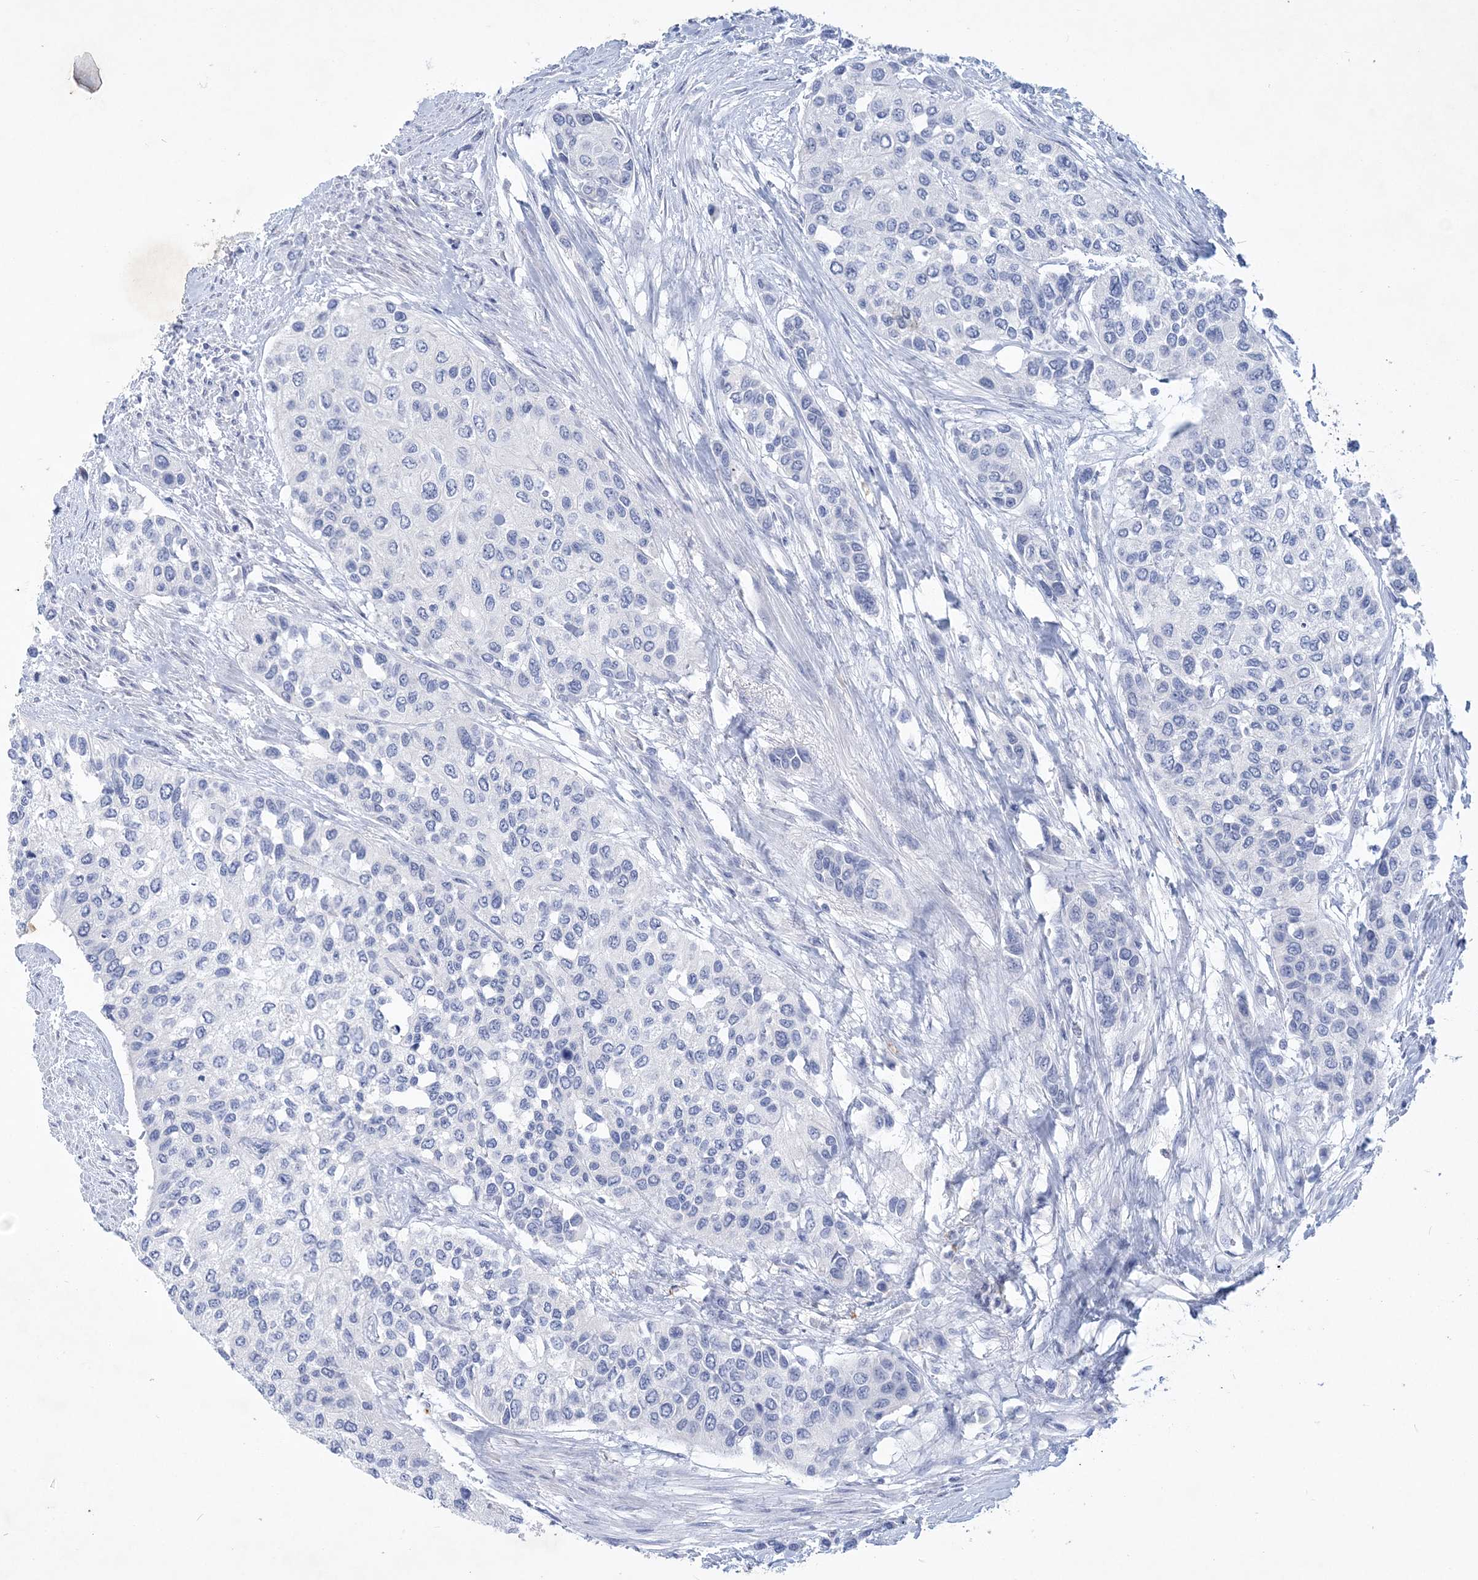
{"staining": {"intensity": "negative", "quantity": "none", "location": "none"}, "tissue": "urothelial cancer", "cell_type": "Tumor cells", "image_type": "cancer", "snomed": [{"axis": "morphology", "description": "Normal tissue, NOS"}, {"axis": "morphology", "description": "Urothelial carcinoma, High grade"}, {"axis": "topography", "description": "Vascular tissue"}, {"axis": "topography", "description": "Urinary bladder"}], "caption": "Human urothelial cancer stained for a protein using IHC displays no positivity in tumor cells.", "gene": "COPS8", "patient": {"sex": "female", "age": 56}}